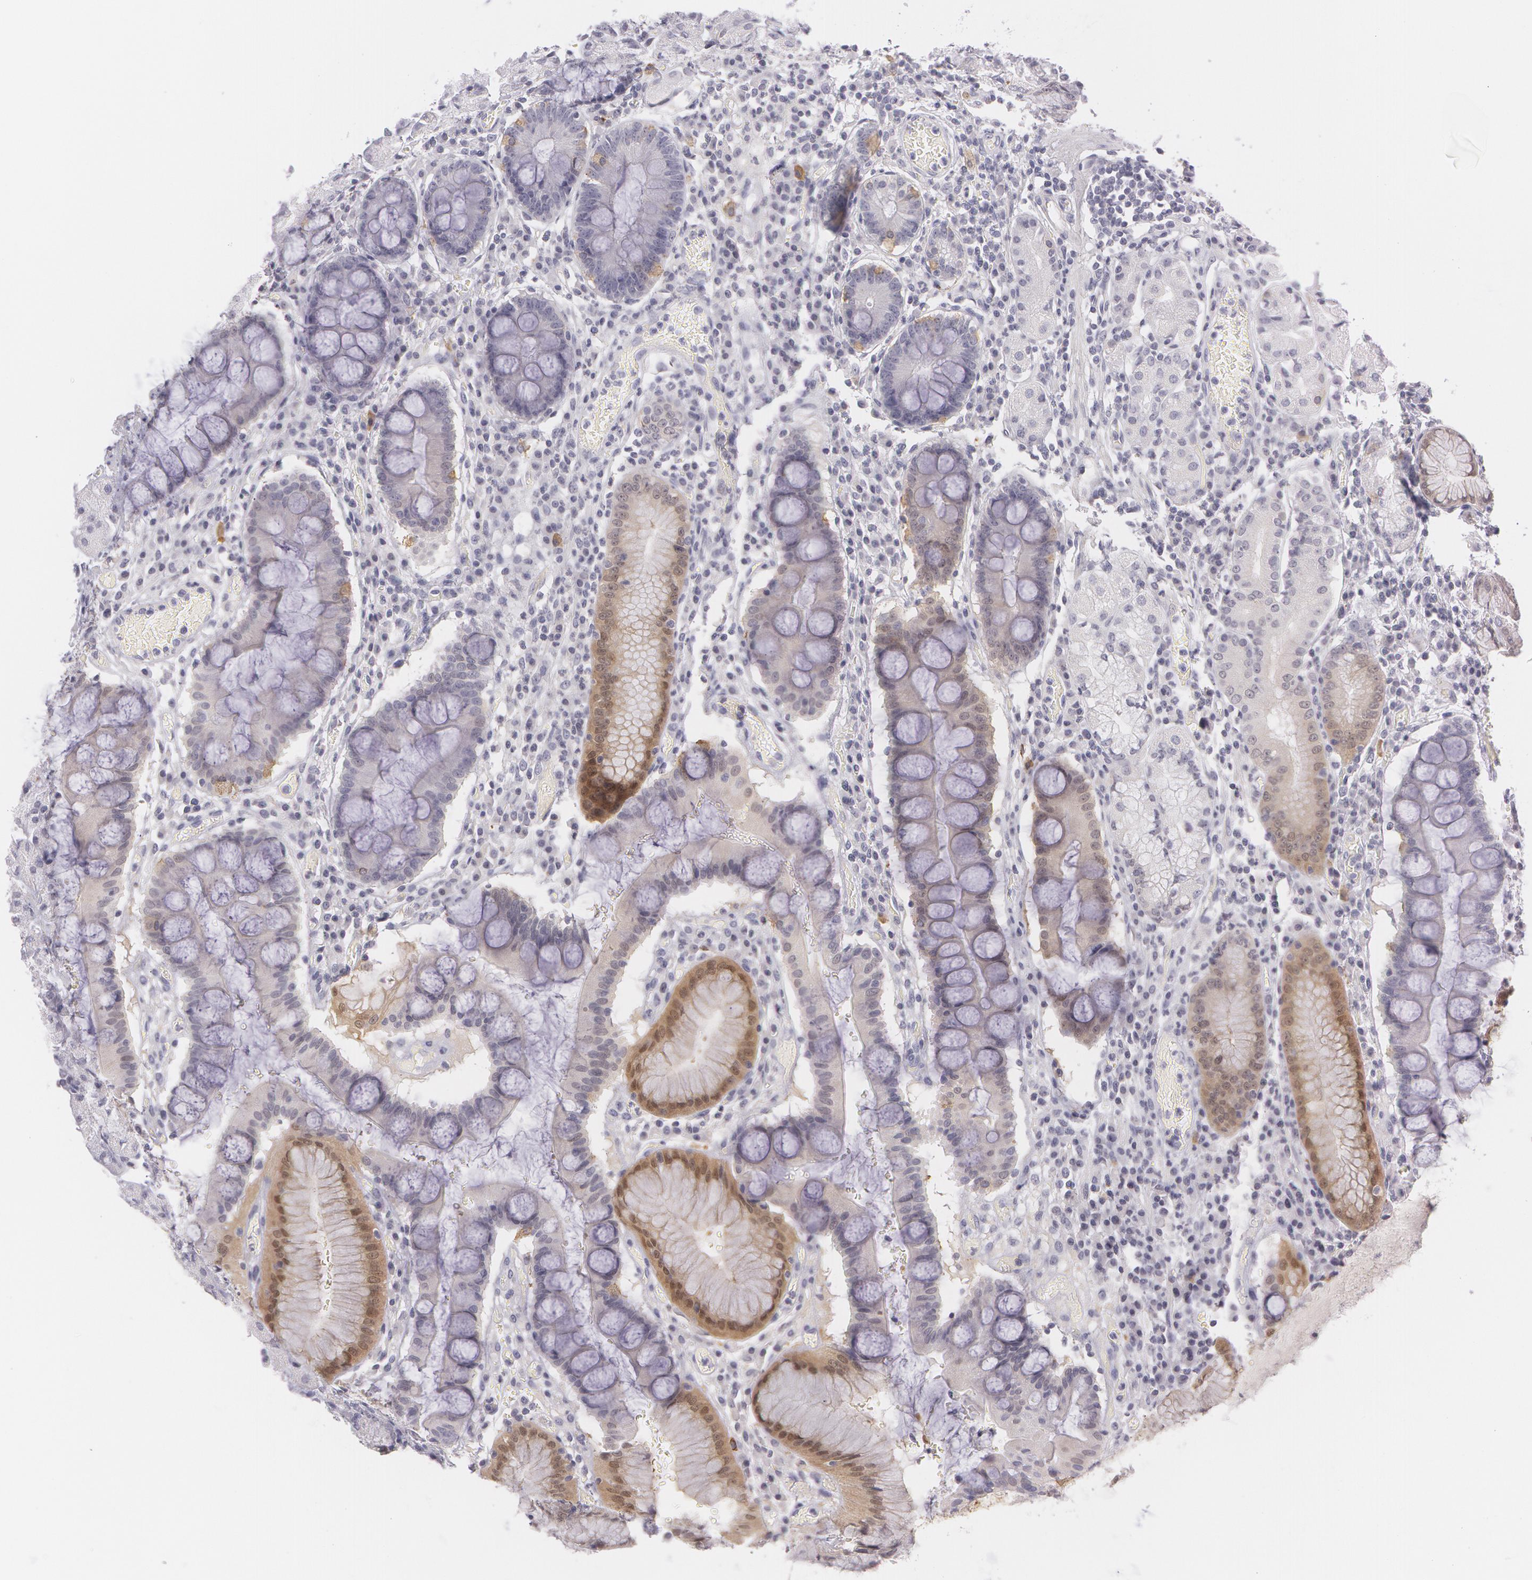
{"staining": {"intensity": "weak", "quantity": "25%-75%", "location": "cytoplasmic/membranous"}, "tissue": "stomach", "cell_type": "Glandular cells", "image_type": "normal", "snomed": [{"axis": "morphology", "description": "Normal tissue, NOS"}, {"axis": "topography", "description": "Stomach, lower"}], "caption": "Immunohistochemistry (IHC) of benign stomach reveals low levels of weak cytoplasmic/membranous staining in approximately 25%-75% of glandular cells.", "gene": "IL1RN", "patient": {"sex": "female", "age": 73}}